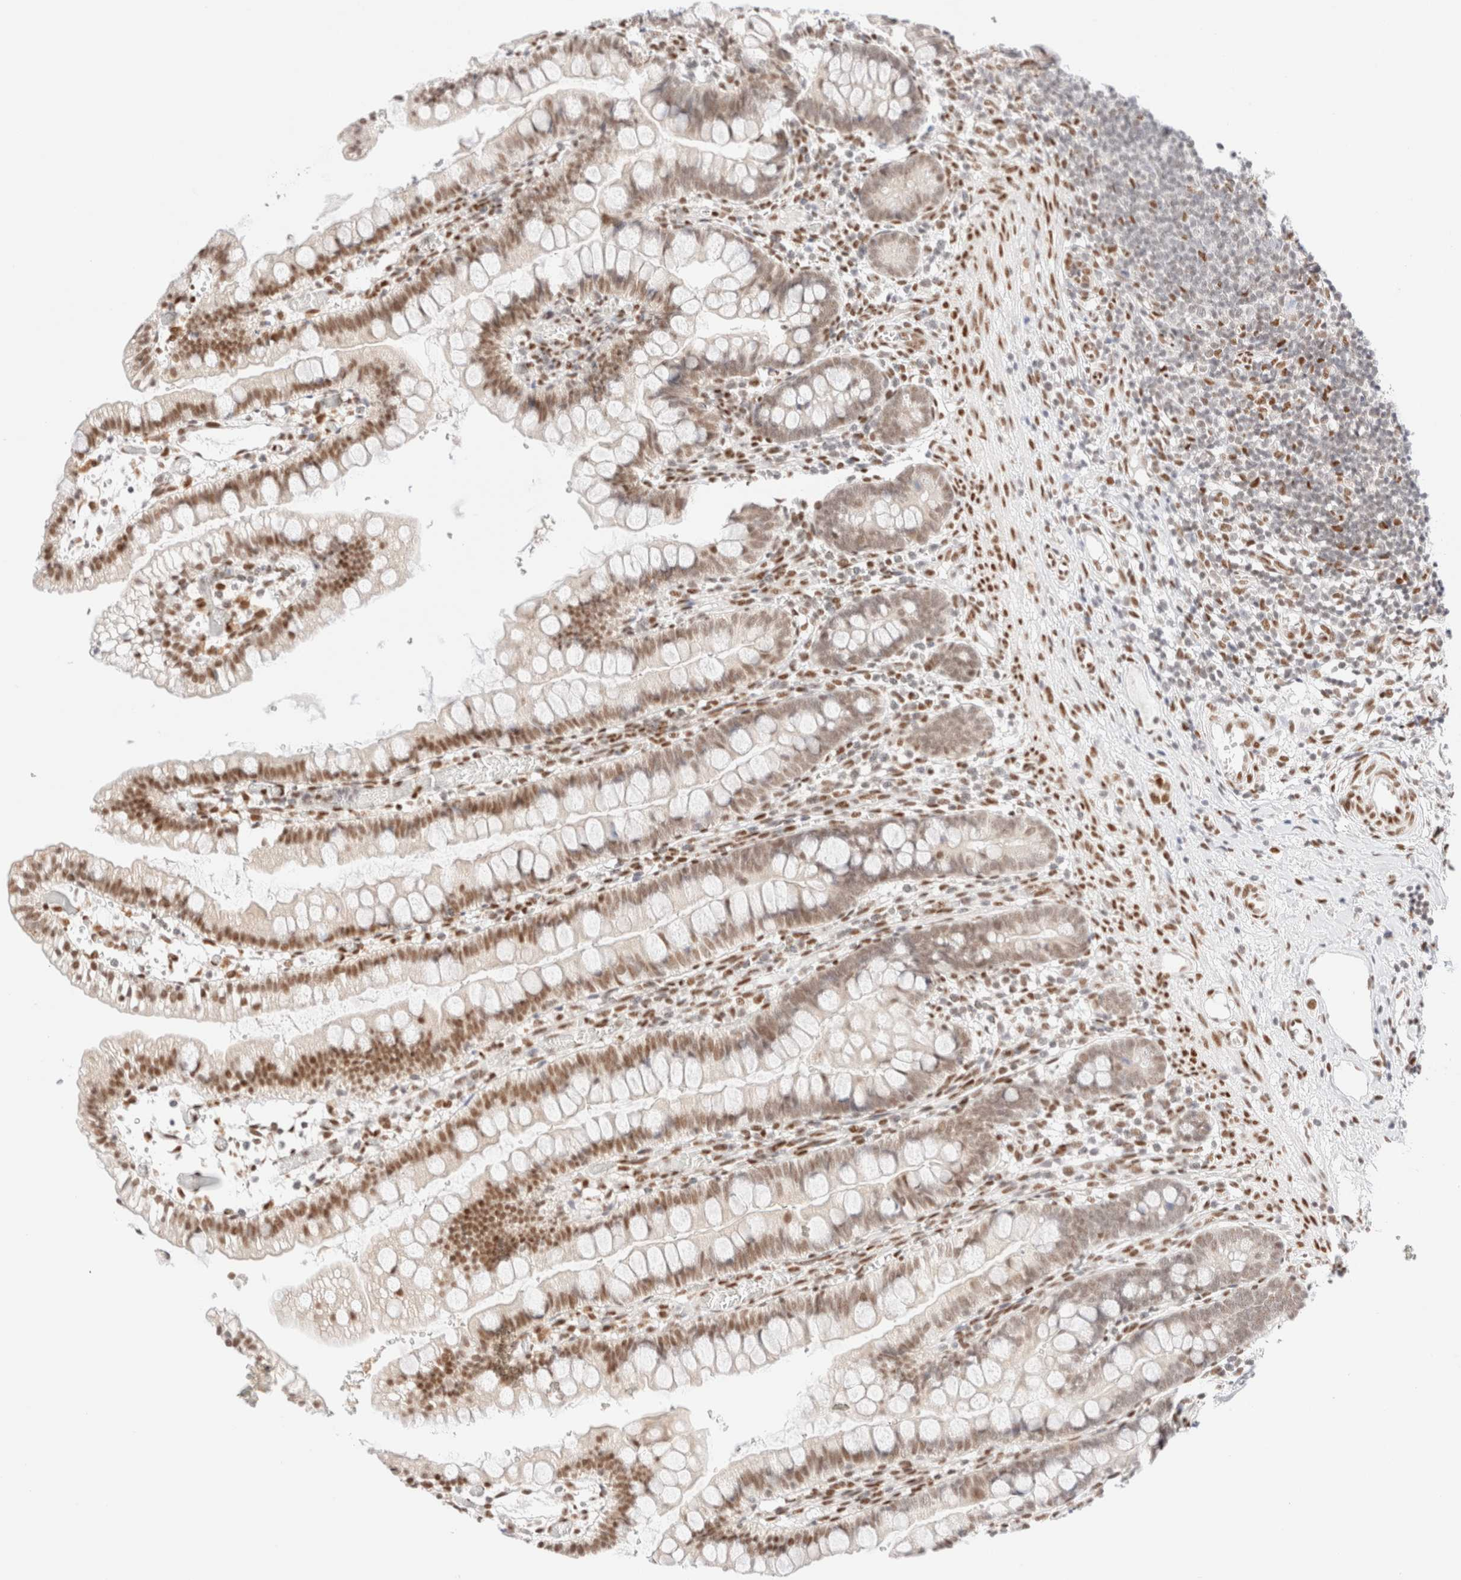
{"staining": {"intensity": "moderate", "quantity": "25%-75%", "location": "nuclear"}, "tissue": "small intestine", "cell_type": "Glandular cells", "image_type": "normal", "snomed": [{"axis": "morphology", "description": "Normal tissue, NOS"}, {"axis": "morphology", "description": "Developmental malformation"}, {"axis": "topography", "description": "Small intestine"}], "caption": "Brown immunohistochemical staining in benign small intestine demonstrates moderate nuclear staining in approximately 25%-75% of glandular cells. (Stains: DAB (3,3'-diaminobenzidine) in brown, nuclei in blue, Microscopy: brightfield microscopy at high magnification).", "gene": "CIC", "patient": {"sex": "male"}}